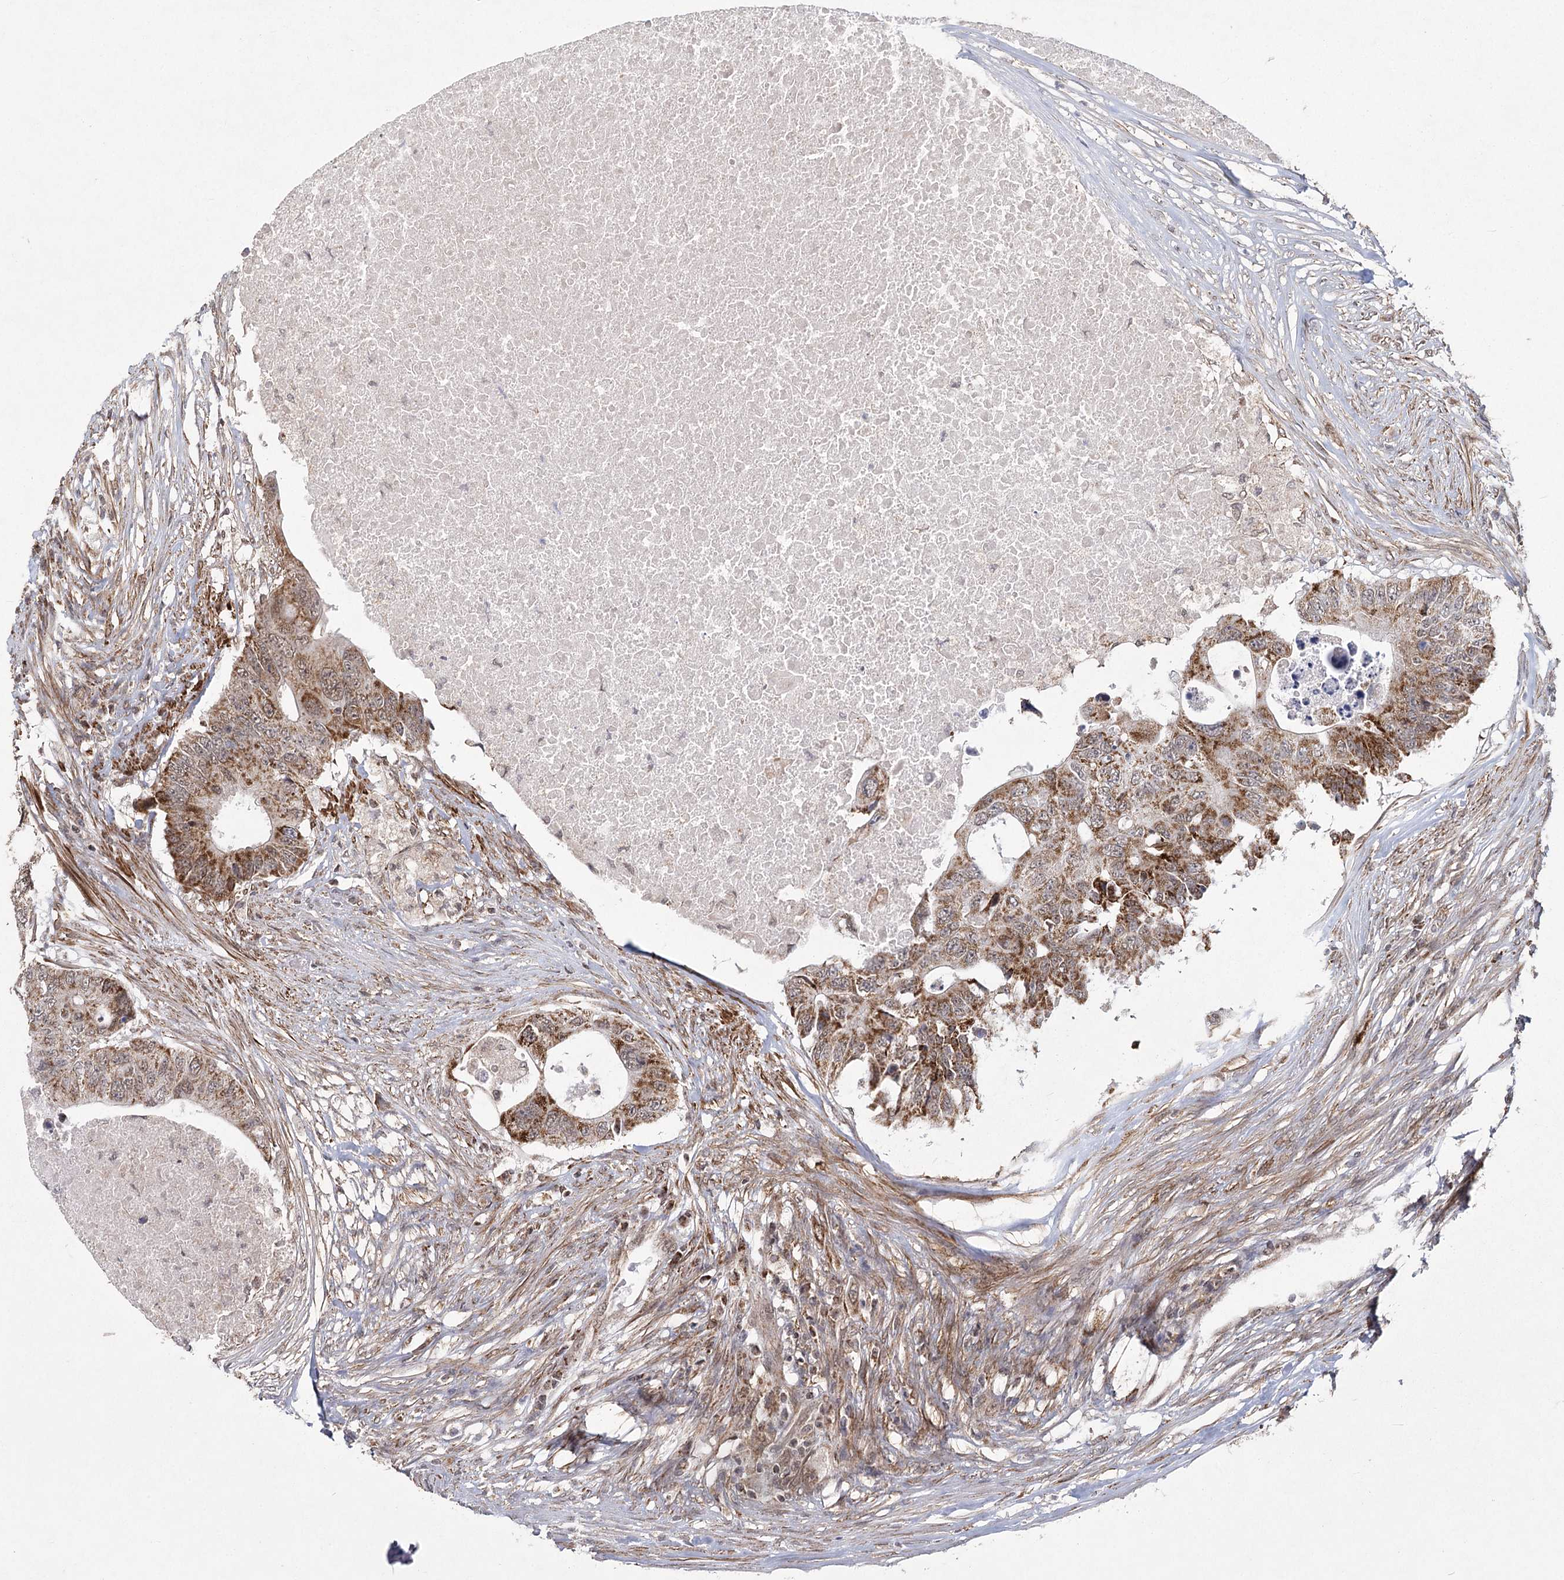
{"staining": {"intensity": "moderate", "quantity": ">75%", "location": "cytoplasmic/membranous"}, "tissue": "colorectal cancer", "cell_type": "Tumor cells", "image_type": "cancer", "snomed": [{"axis": "morphology", "description": "Adenocarcinoma, NOS"}, {"axis": "topography", "description": "Colon"}], "caption": "Human colorectal cancer stained with a brown dye shows moderate cytoplasmic/membranous positive expression in approximately >75% of tumor cells.", "gene": "ZCCHC24", "patient": {"sex": "male", "age": 71}}